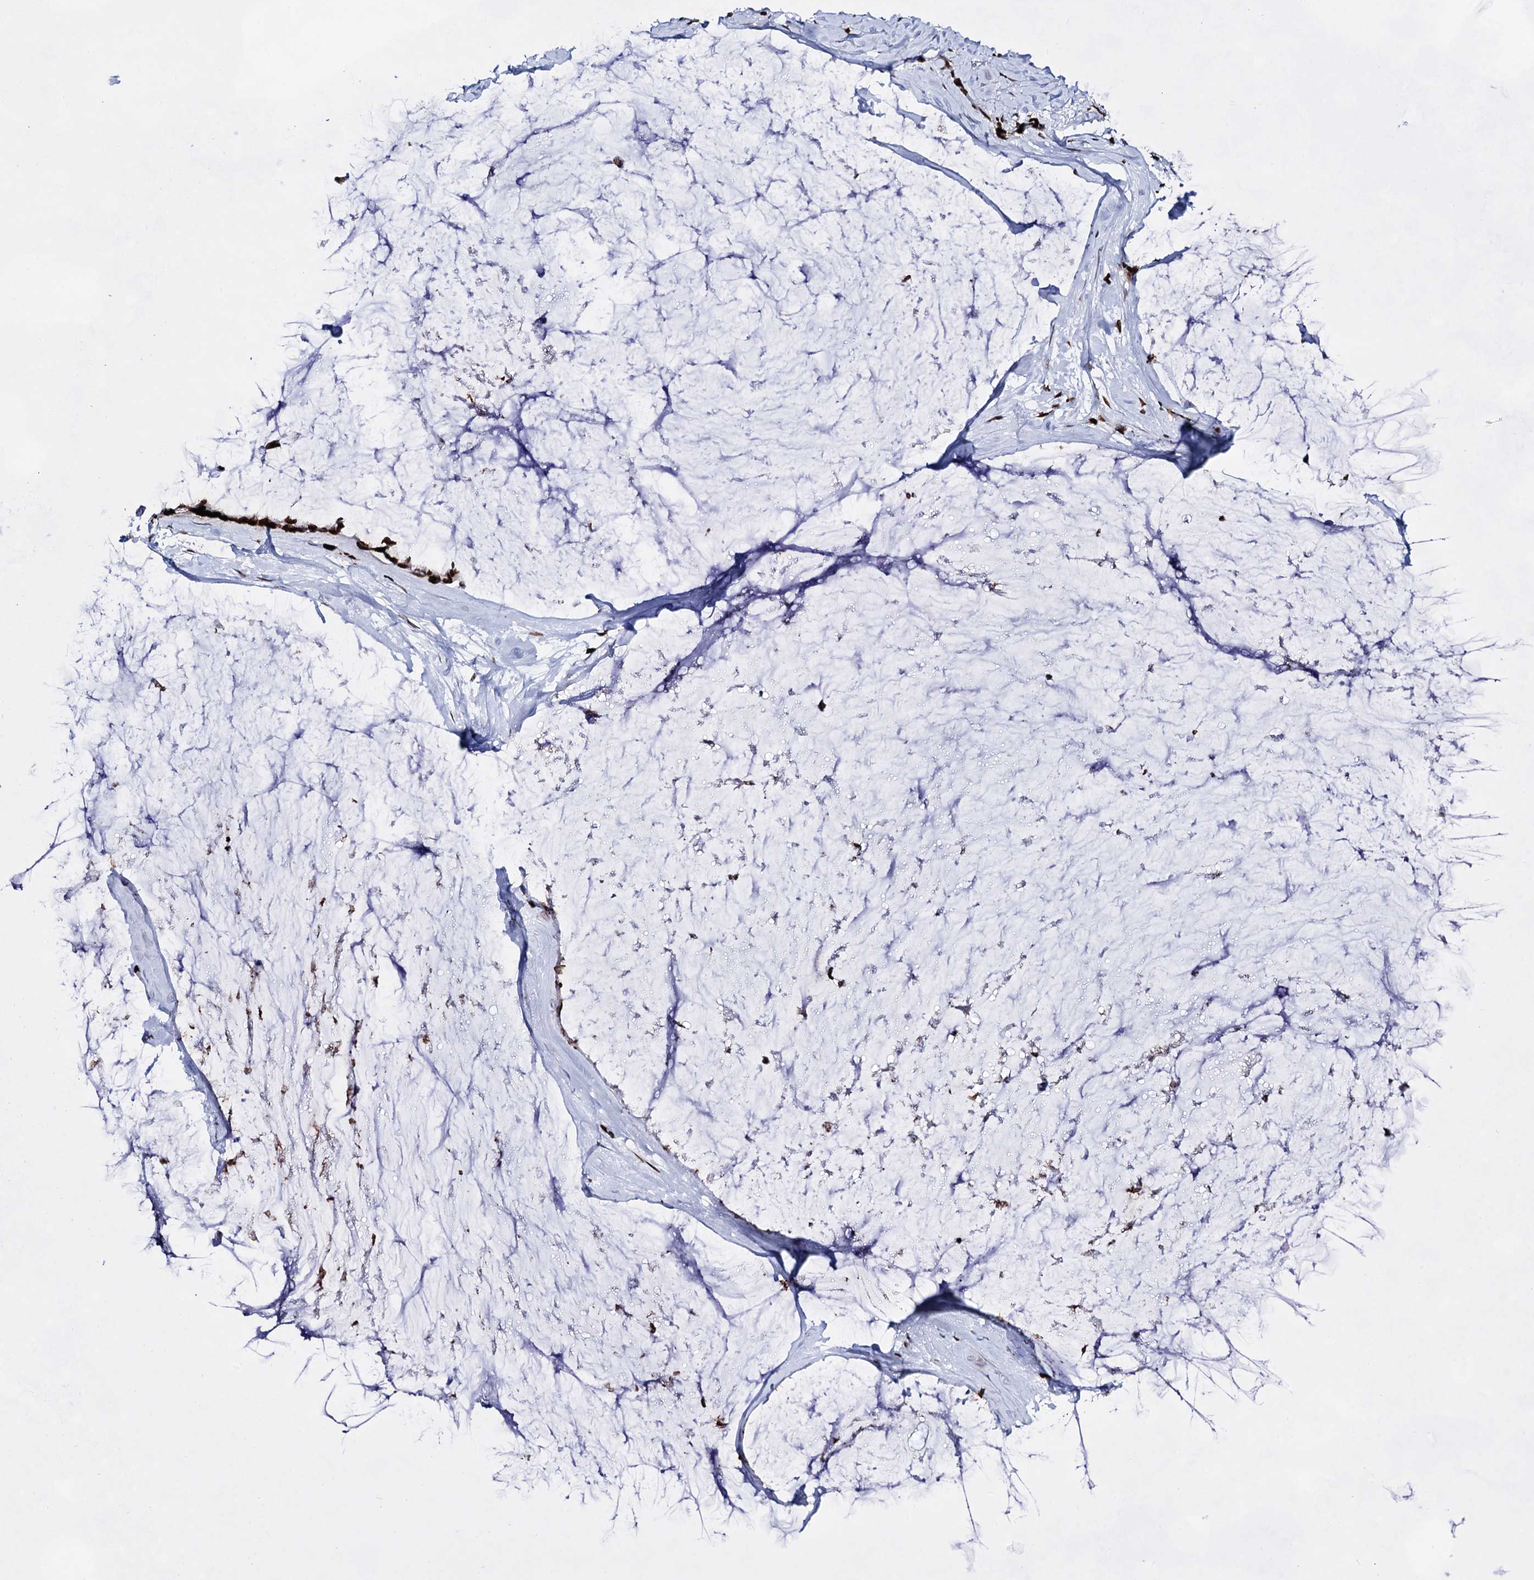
{"staining": {"intensity": "strong", "quantity": ">75%", "location": "nuclear"}, "tissue": "ovarian cancer", "cell_type": "Tumor cells", "image_type": "cancer", "snomed": [{"axis": "morphology", "description": "Cystadenocarcinoma, mucinous, NOS"}, {"axis": "topography", "description": "Ovary"}], "caption": "There is high levels of strong nuclear positivity in tumor cells of ovarian mucinous cystadenocarcinoma, as demonstrated by immunohistochemical staining (brown color).", "gene": "HMGB2", "patient": {"sex": "female", "age": 39}}